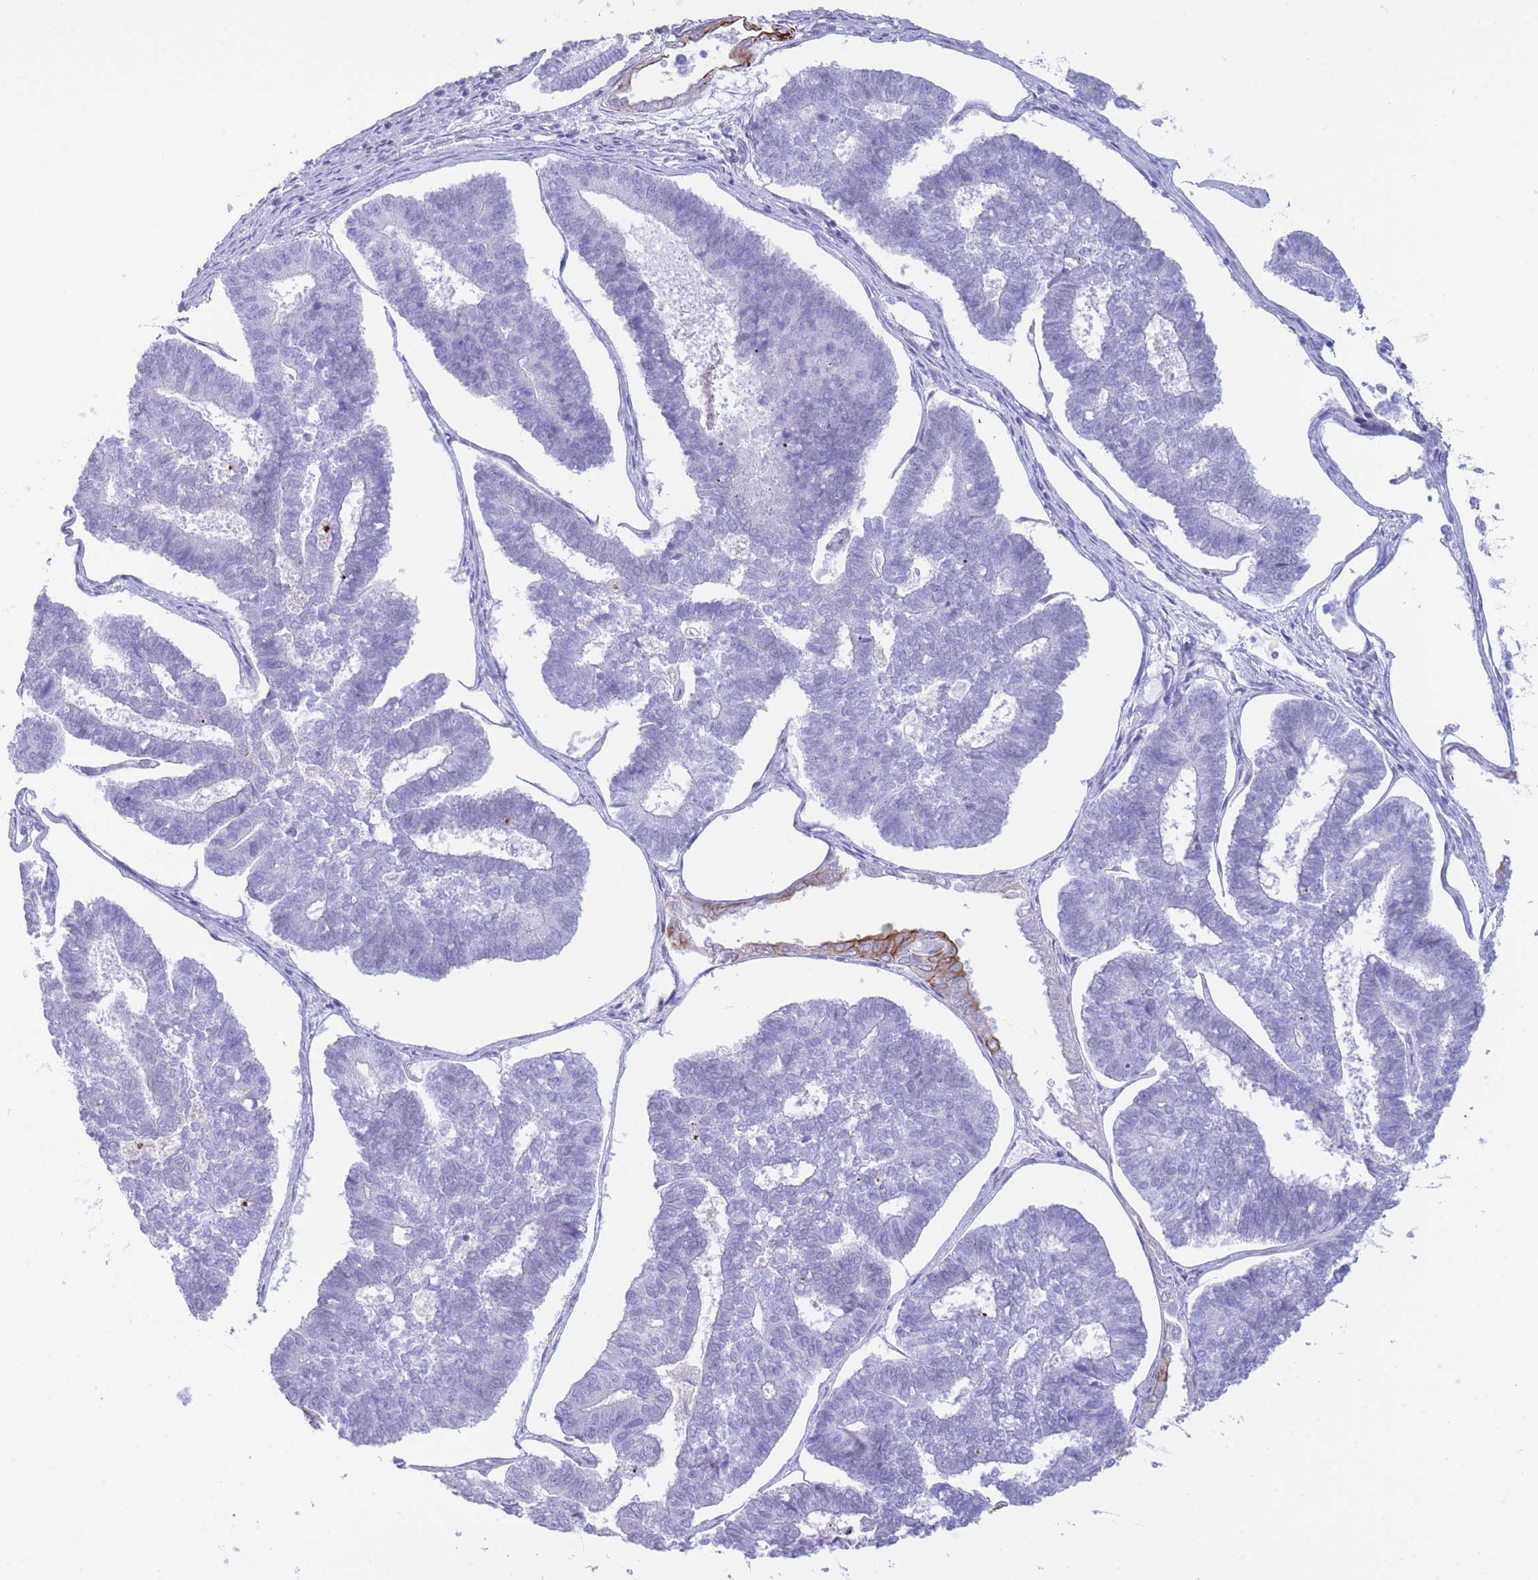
{"staining": {"intensity": "negative", "quantity": "none", "location": "none"}, "tissue": "endometrial cancer", "cell_type": "Tumor cells", "image_type": "cancer", "snomed": [{"axis": "morphology", "description": "Adenocarcinoma, NOS"}, {"axis": "topography", "description": "Endometrium"}], "caption": "Tumor cells are negative for protein expression in human endometrial cancer. Brightfield microscopy of IHC stained with DAB (brown) and hematoxylin (blue), captured at high magnification.", "gene": "VWA8", "patient": {"sex": "female", "age": 70}}